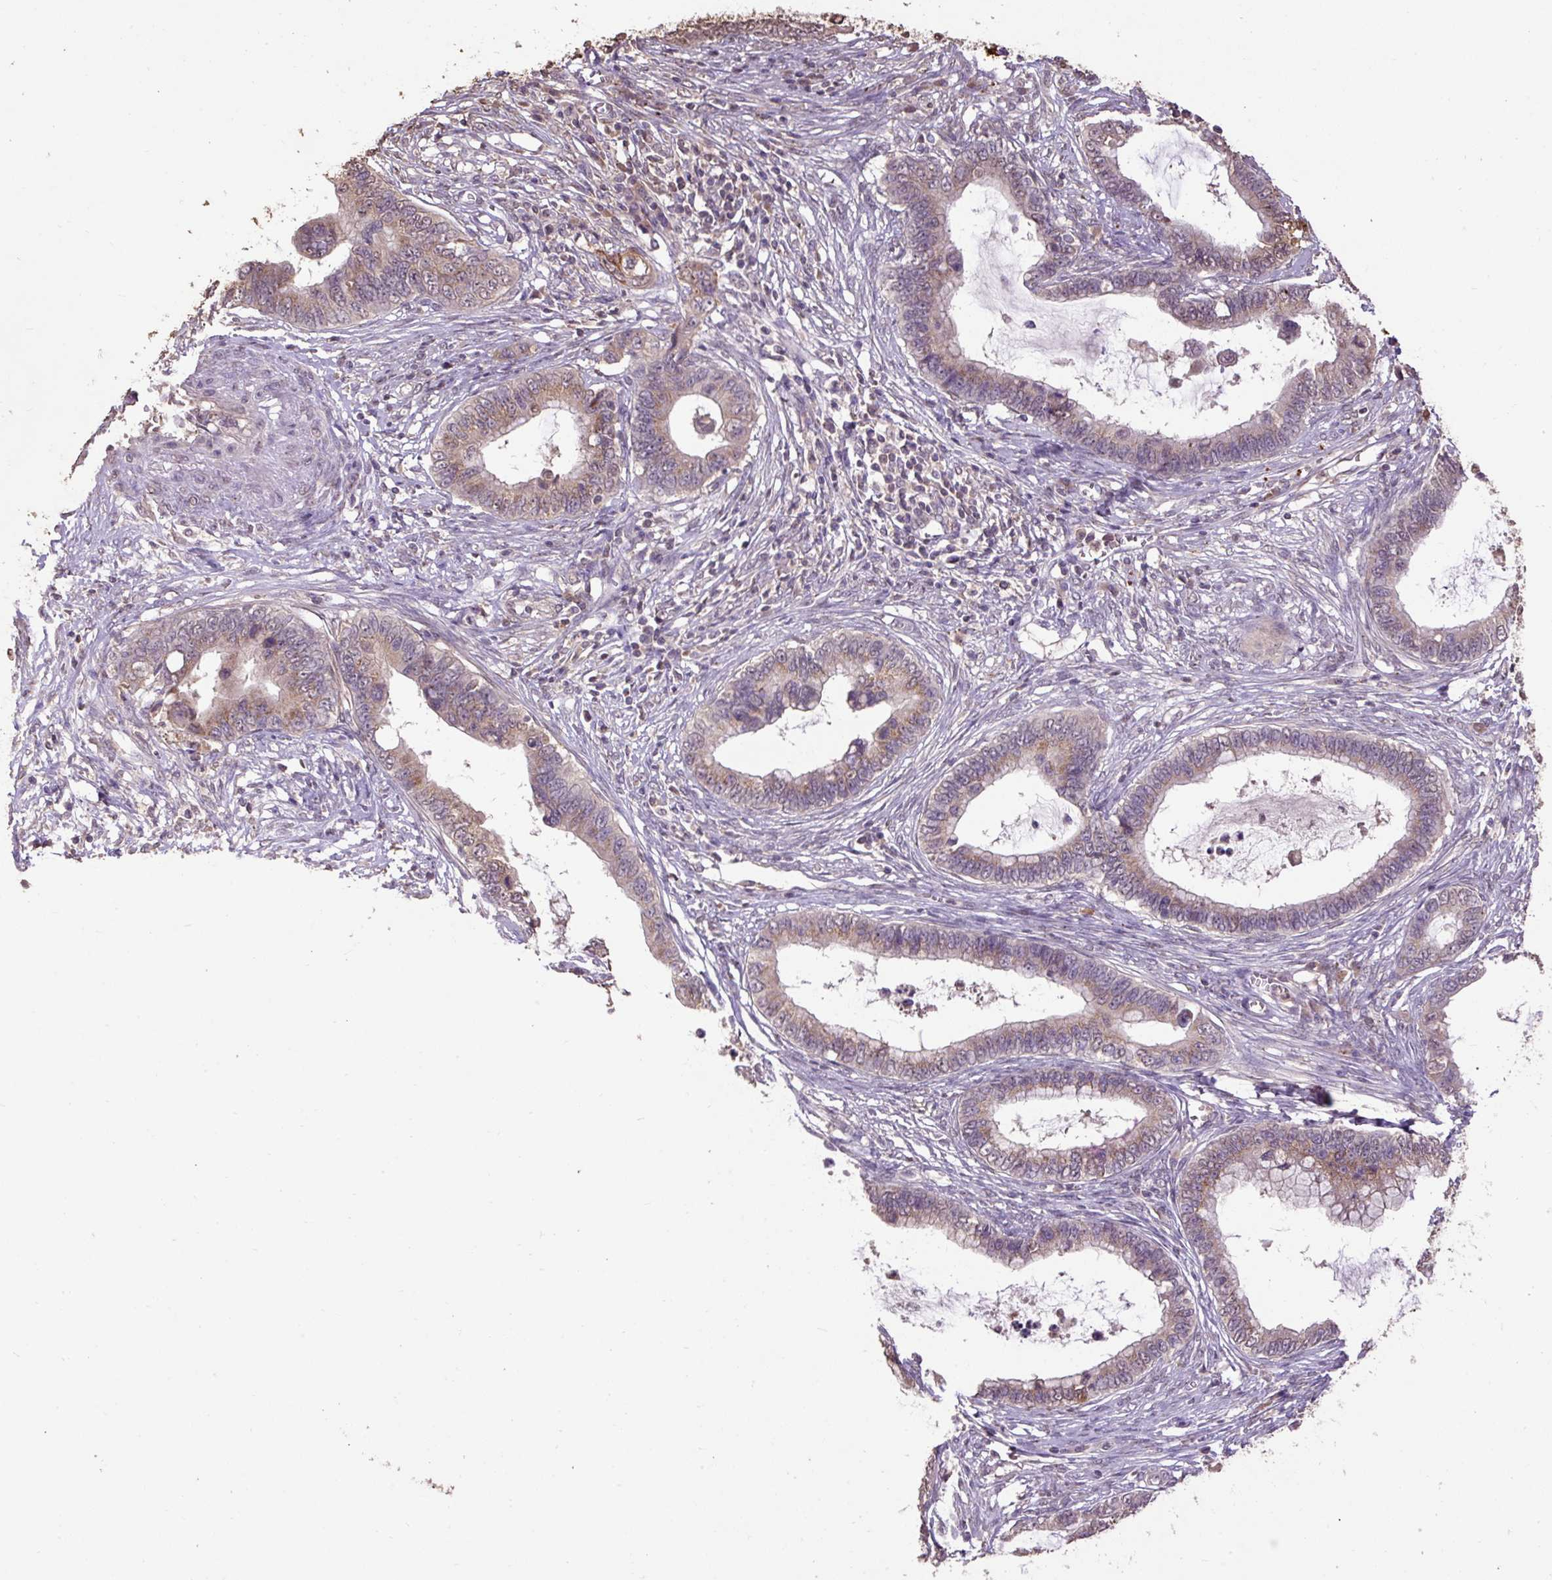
{"staining": {"intensity": "weak", "quantity": ">75%", "location": "cytoplasmic/membranous"}, "tissue": "cervical cancer", "cell_type": "Tumor cells", "image_type": "cancer", "snomed": [{"axis": "morphology", "description": "Adenocarcinoma, NOS"}, {"axis": "topography", "description": "Cervix"}], "caption": "Human cervical adenocarcinoma stained with a brown dye demonstrates weak cytoplasmic/membranous positive positivity in about >75% of tumor cells.", "gene": "LRTM2", "patient": {"sex": "female", "age": 44}}